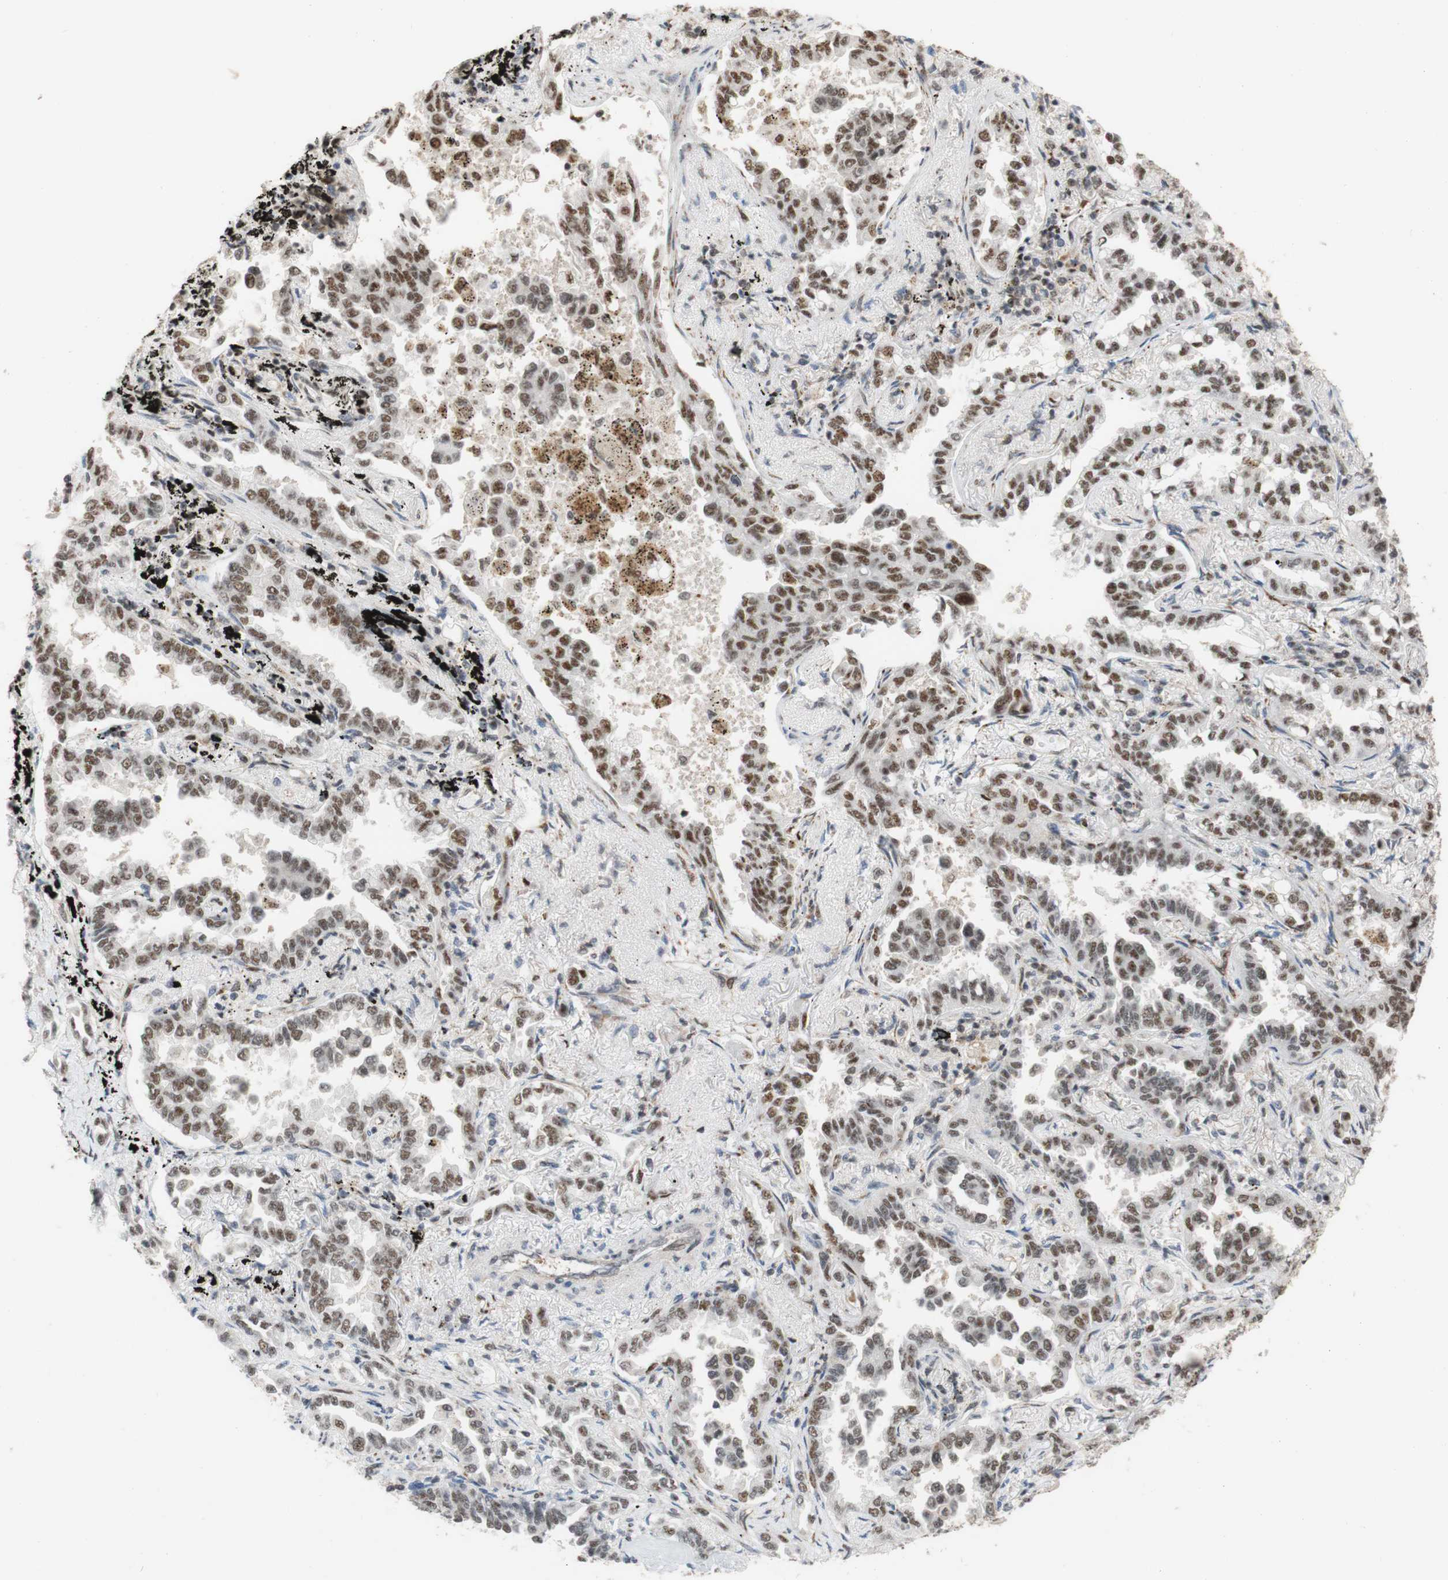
{"staining": {"intensity": "moderate", "quantity": ">75%", "location": "nuclear"}, "tissue": "lung cancer", "cell_type": "Tumor cells", "image_type": "cancer", "snomed": [{"axis": "morphology", "description": "Normal tissue, NOS"}, {"axis": "morphology", "description": "Adenocarcinoma, NOS"}, {"axis": "topography", "description": "Lung"}], "caption": "A micrograph of lung cancer stained for a protein demonstrates moderate nuclear brown staining in tumor cells.", "gene": "SAP18", "patient": {"sex": "male", "age": 59}}